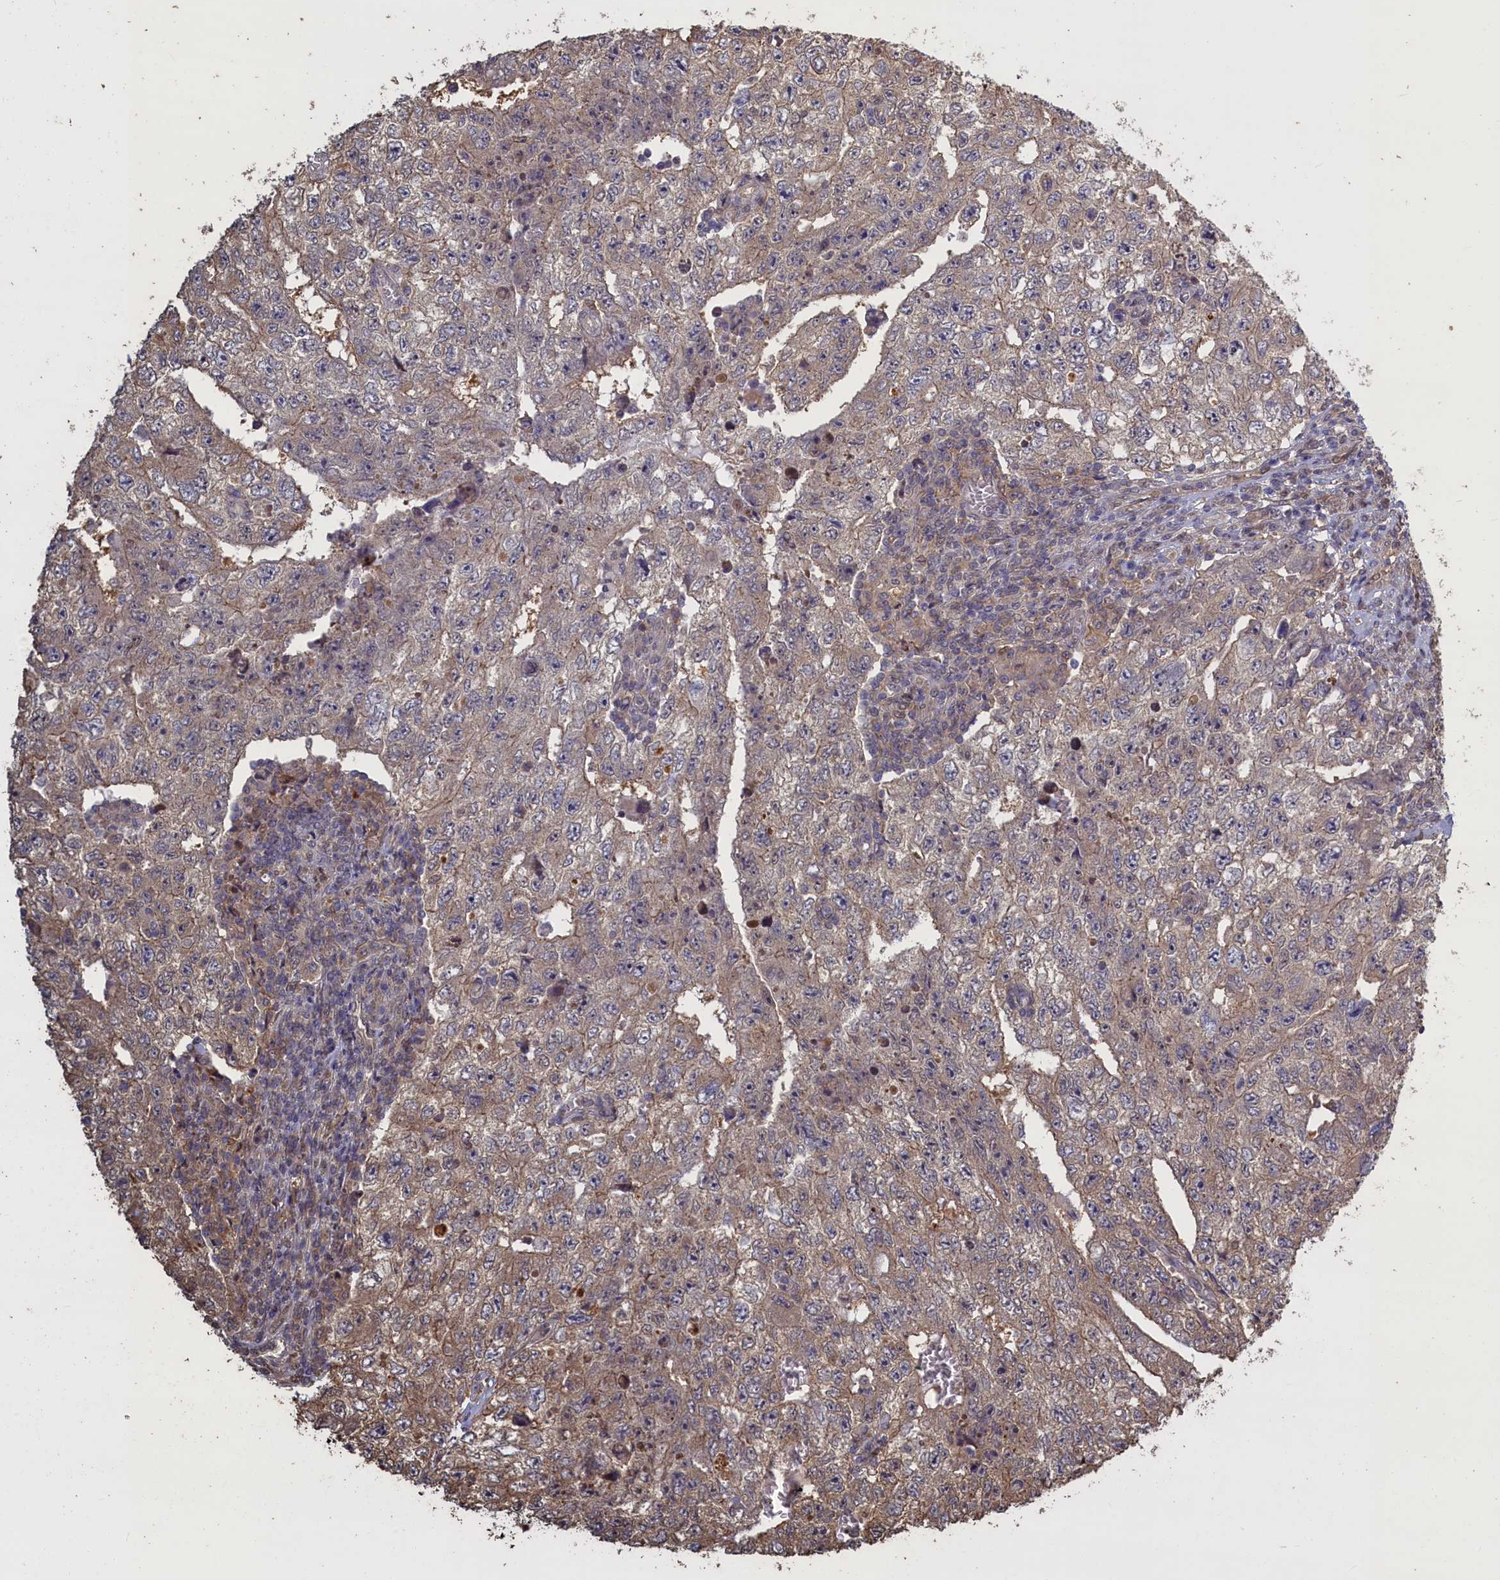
{"staining": {"intensity": "moderate", "quantity": "25%-75%", "location": "cytoplasmic/membranous"}, "tissue": "testis cancer", "cell_type": "Tumor cells", "image_type": "cancer", "snomed": [{"axis": "morphology", "description": "Carcinoma, Embryonal, NOS"}, {"axis": "topography", "description": "Testis"}], "caption": "The immunohistochemical stain shows moderate cytoplasmic/membranous staining in tumor cells of embryonal carcinoma (testis) tissue.", "gene": "UCHL3", "patient": {"sex": "male", "age": 17}}